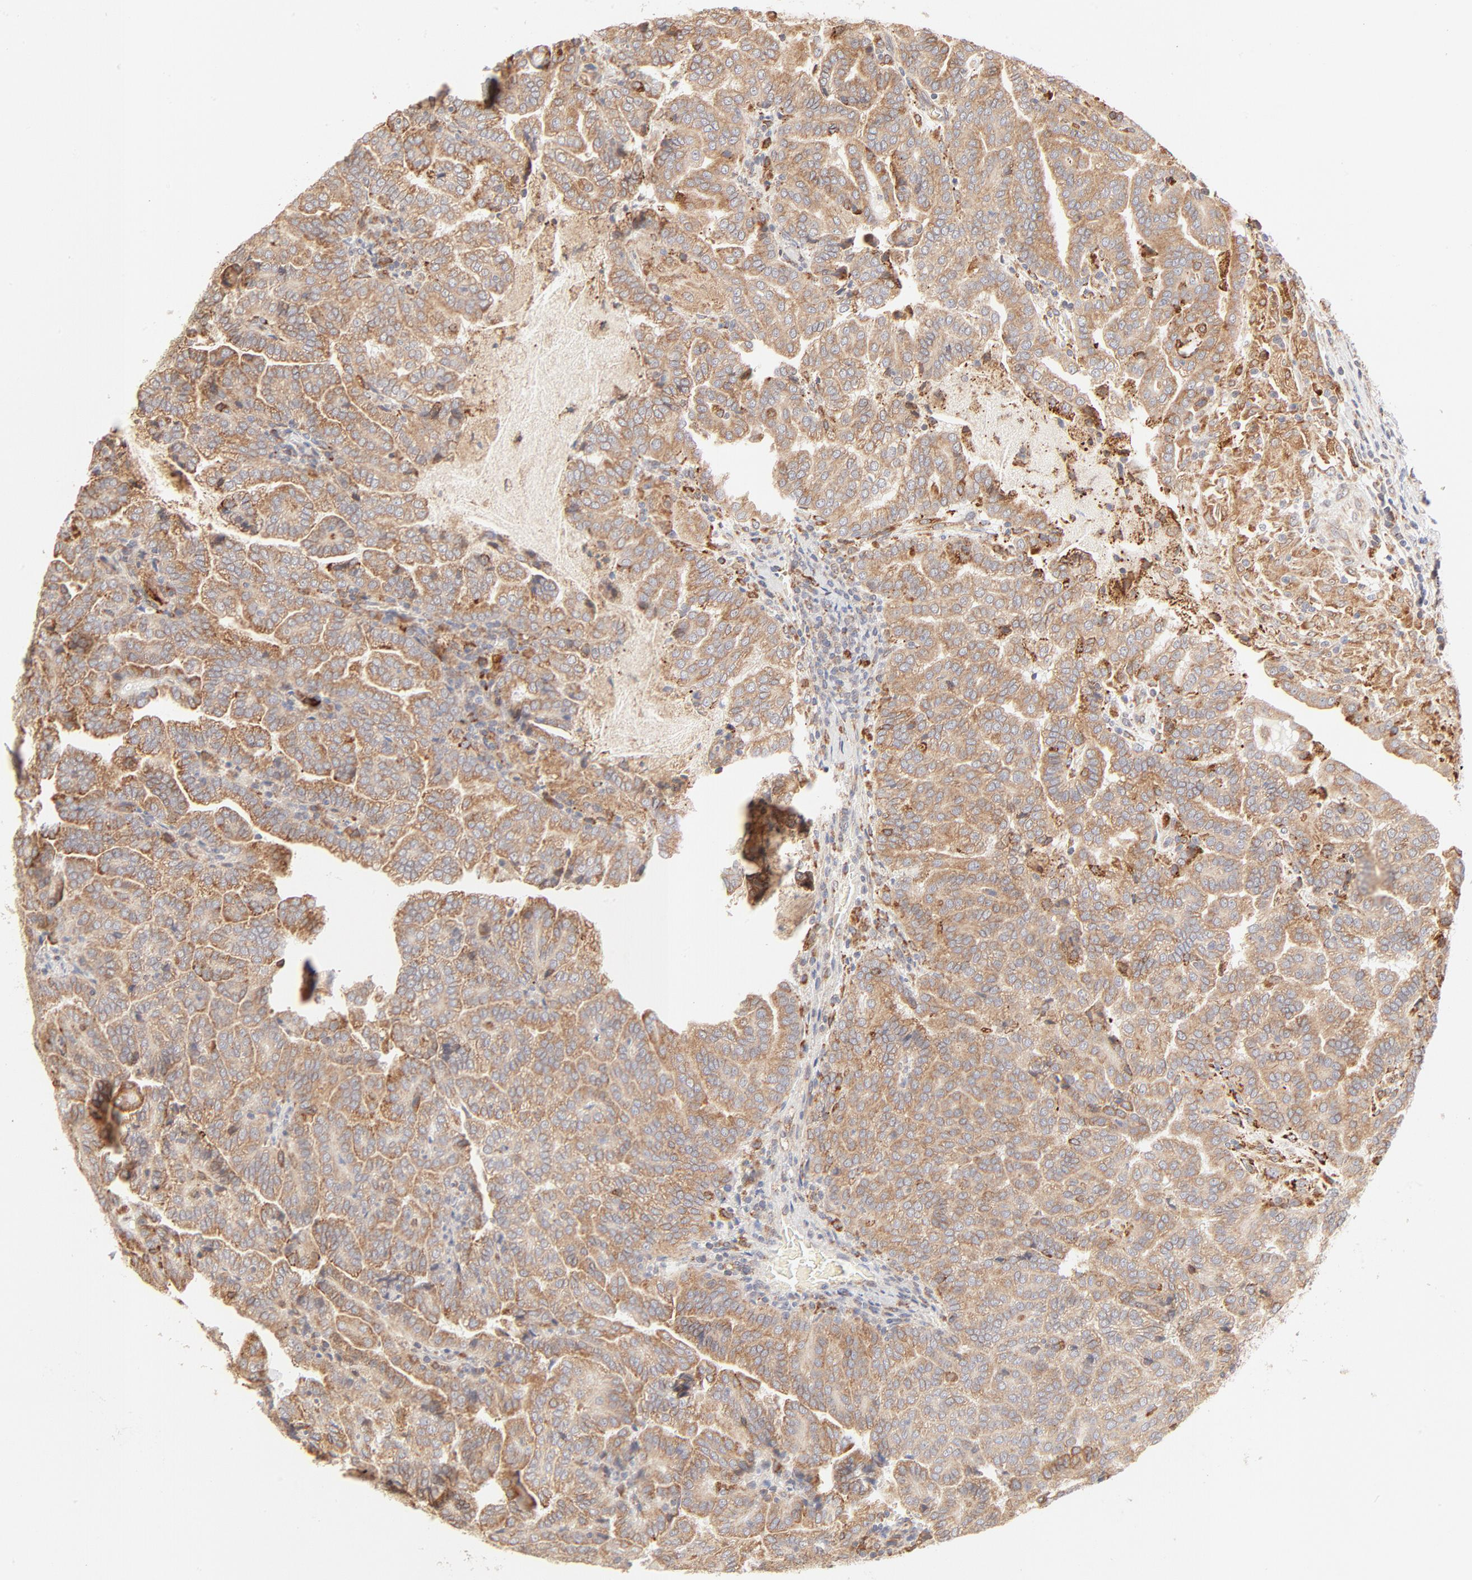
{"staining": {"intensity": "moderate", "quantity": ">75%", "location": "cytoplasmic/membranous"}, "tissue": "renal cancer", "cell_type": "Tumor cells", "image_type": "cancer", "snomed": [{"axis": "morphology", "description": "Adenocarcinoma, NOS"}, {"axis": "topography", "description": "Kidney"}], "caption": "This is a histology image of immunohistochemistry (IHC) staining of renal adenocarcinoma, which shows moderate positivity in the cytoplasmic/membranous of tumor cells.", "gene": "PARP12", "patient": {"sex": "male", "age": 61}}